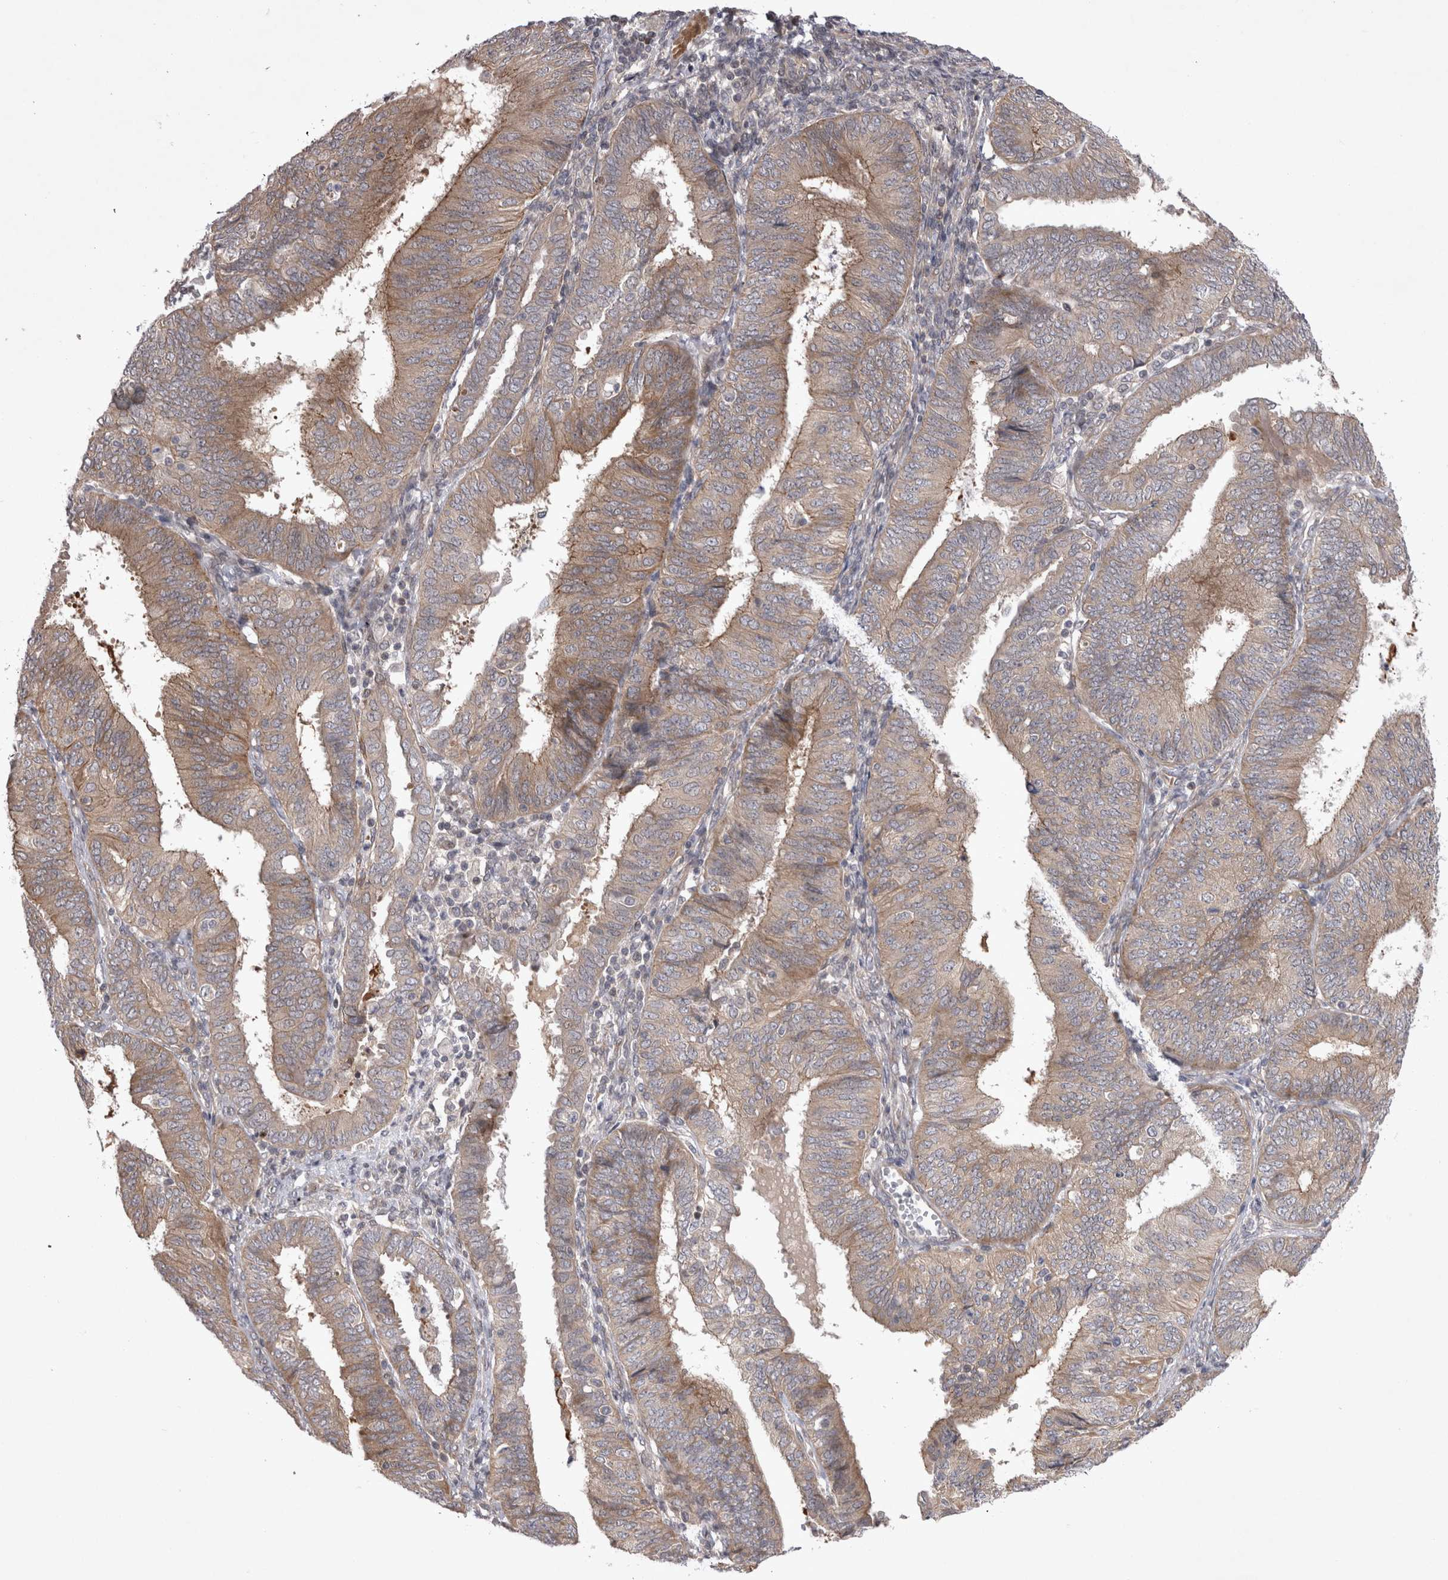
{"staining": {"intensity": "weak", "quantity": ">75%", "location": "cytoplasmic/membranous"}, "tissue": "endometrial cancer", "cell_type": "Tumor cells", "image_type": "cancer", "snomed": [{"axis": "morphology", "description": "Adenocarcinoma, NOS"}, {"axis": "topography", "description": "Endometrium"}], "caption": "Tumor cells display weak cytoplasmic/membranous expression in about >75% of cells in endometrial cancer (adenocarcinoma).", "gene": "NENF", "patient": {"sex": "female", "age": 58}}